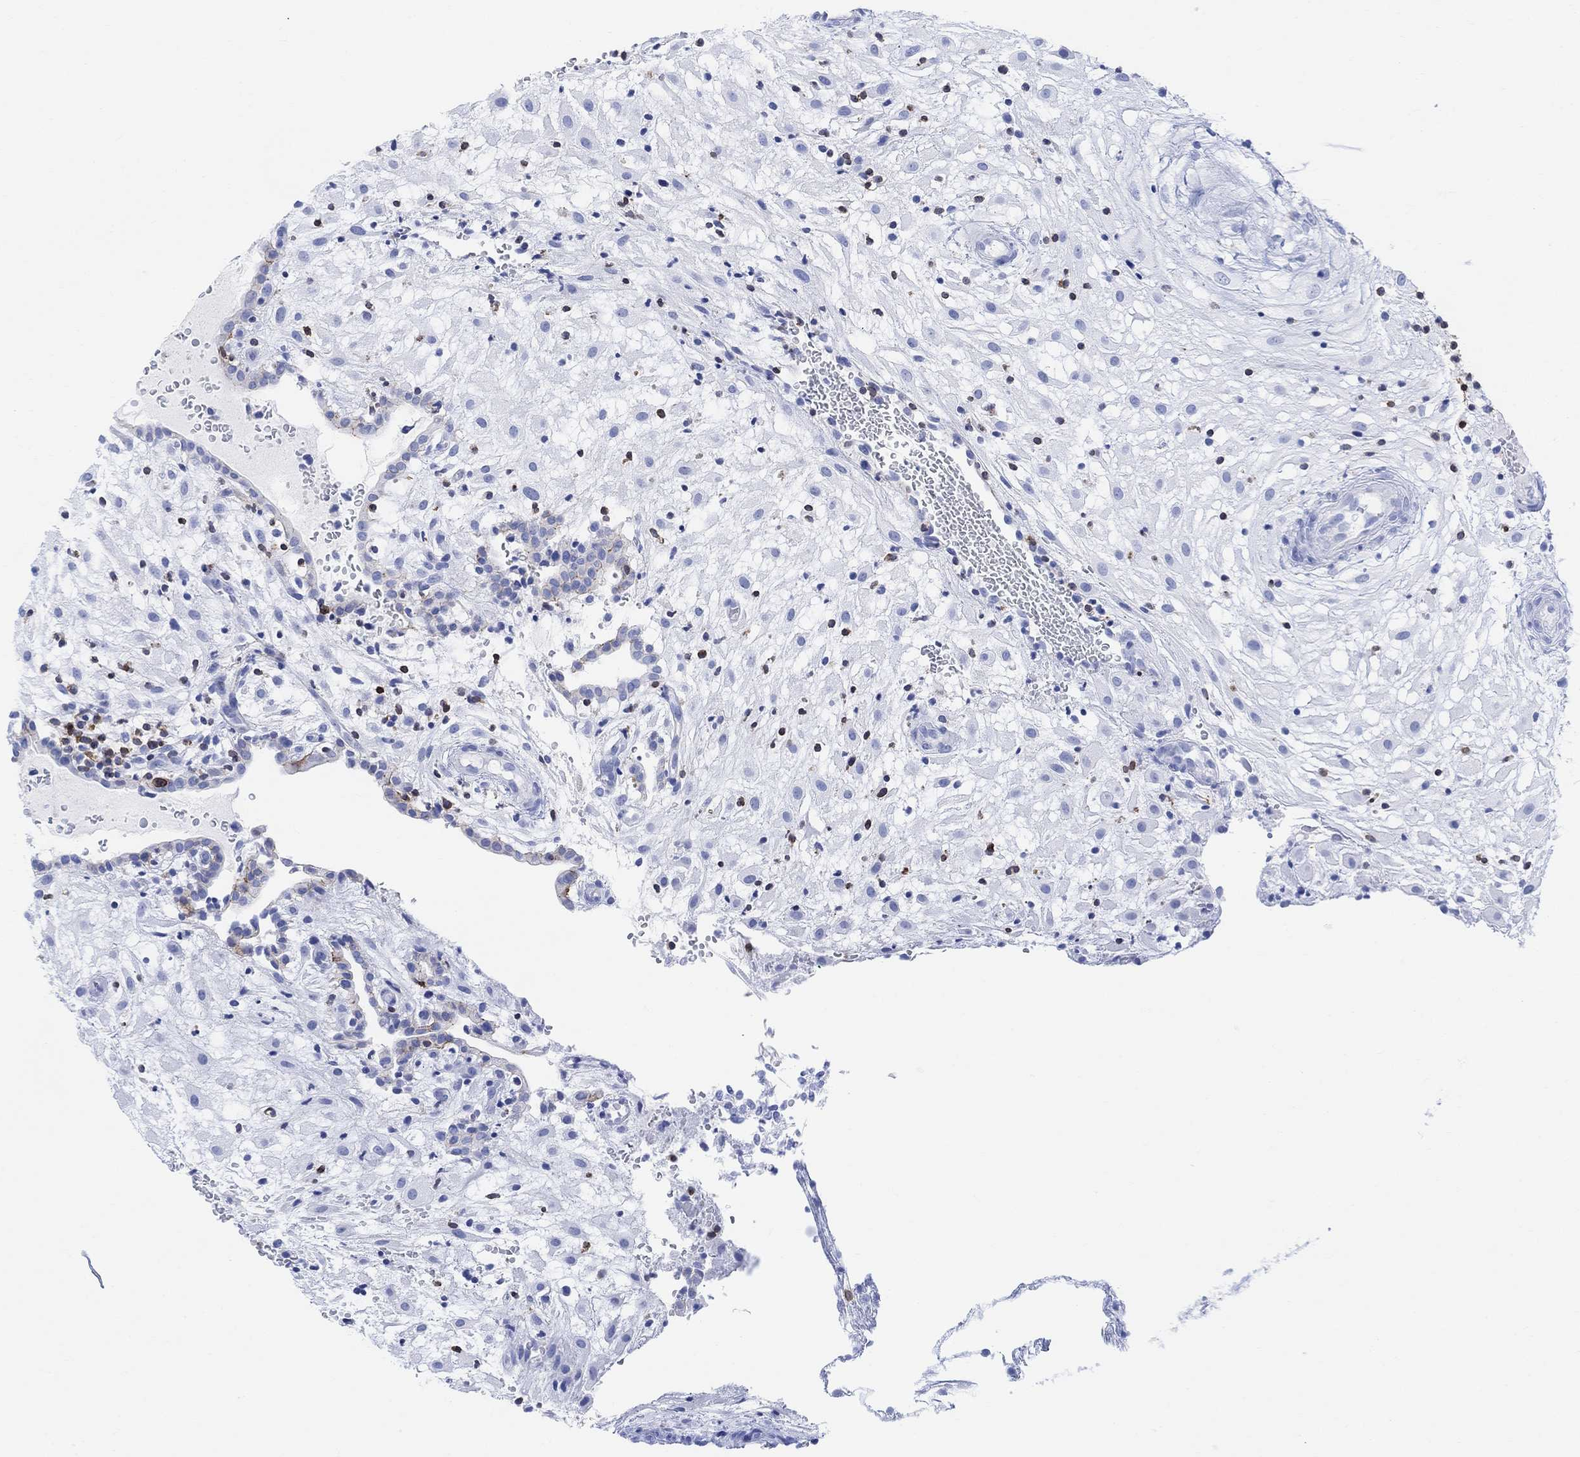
{"staining": {"intensity": "negative", "quantity": "none", "location": "none"}, "tissue": "placenta", "cell_type": "Decidual cells", "image_type": "normal", "snomed": [{"axis": "morphology", "description": "Normal tissue, NOS"}, {"axis": "topography", "description": "Placenta"}], "caption": "A micrograph of human placenta is negative for staining in decidual cells.", "gene": "GPR65", "patient": {"sex": "female", "age": 24}}